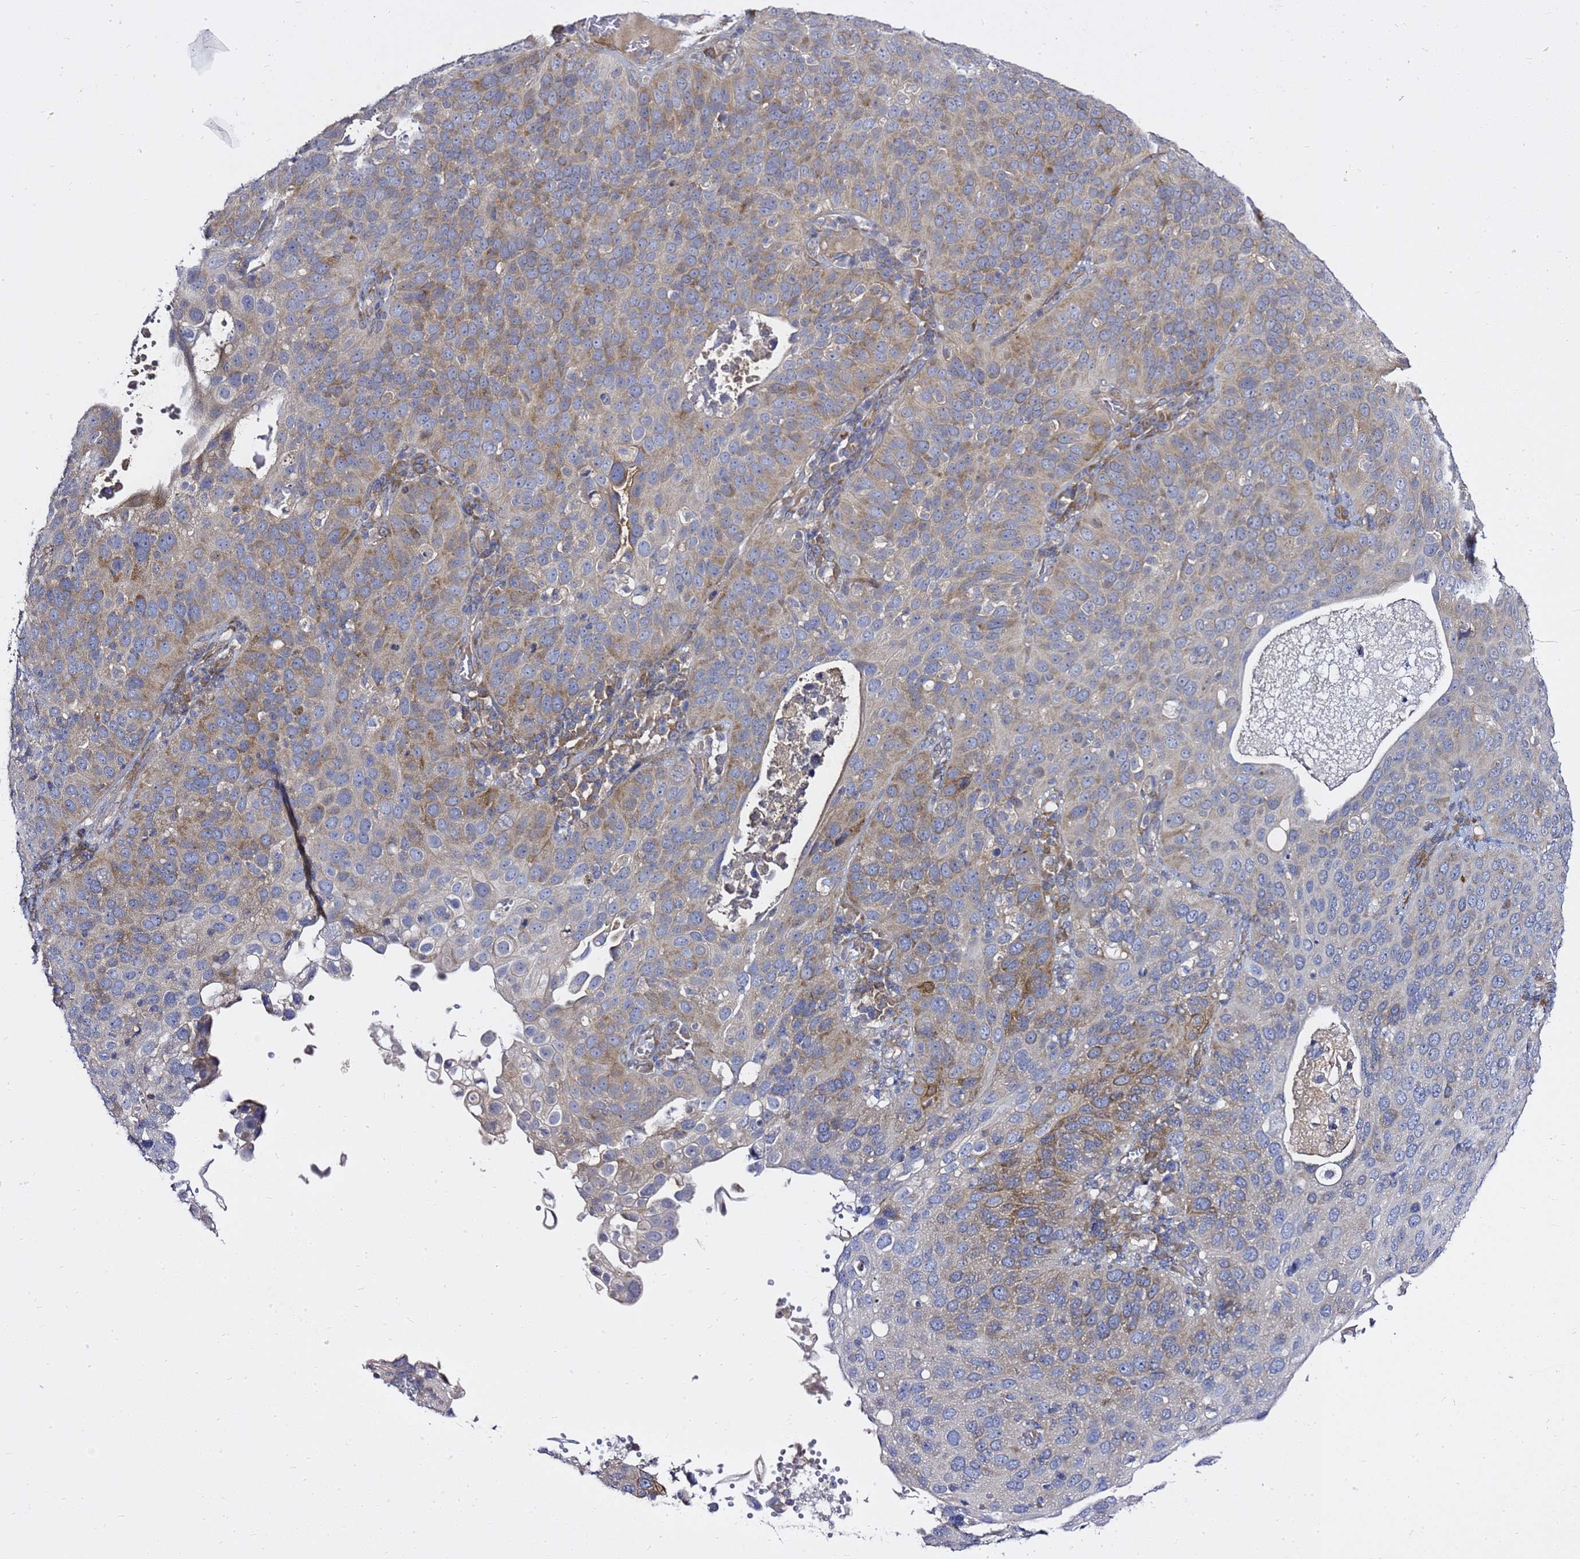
{"staining": {"intensity": "moderate", "quantity": "25%-75%", "location": "cytoplasmic/membranous"}, "tissue": "cervical cancer", "cell_type": "Tumor cells", "image_type": "cancer", "snomed": [{"axis": "morphology", "description": "Squamous cell carcinoma, NOS"}, {"axis": "topography", "description": "Cervix"}], "caption": "This photomicrograph displays IHC staining of human cervical cancer, with medium moderate cytoplasmic/membranous positivity in approximately 25%-75% of tumor cells.", "gene": "MON1B", "patient": {"sex": "female", "age": 36}}